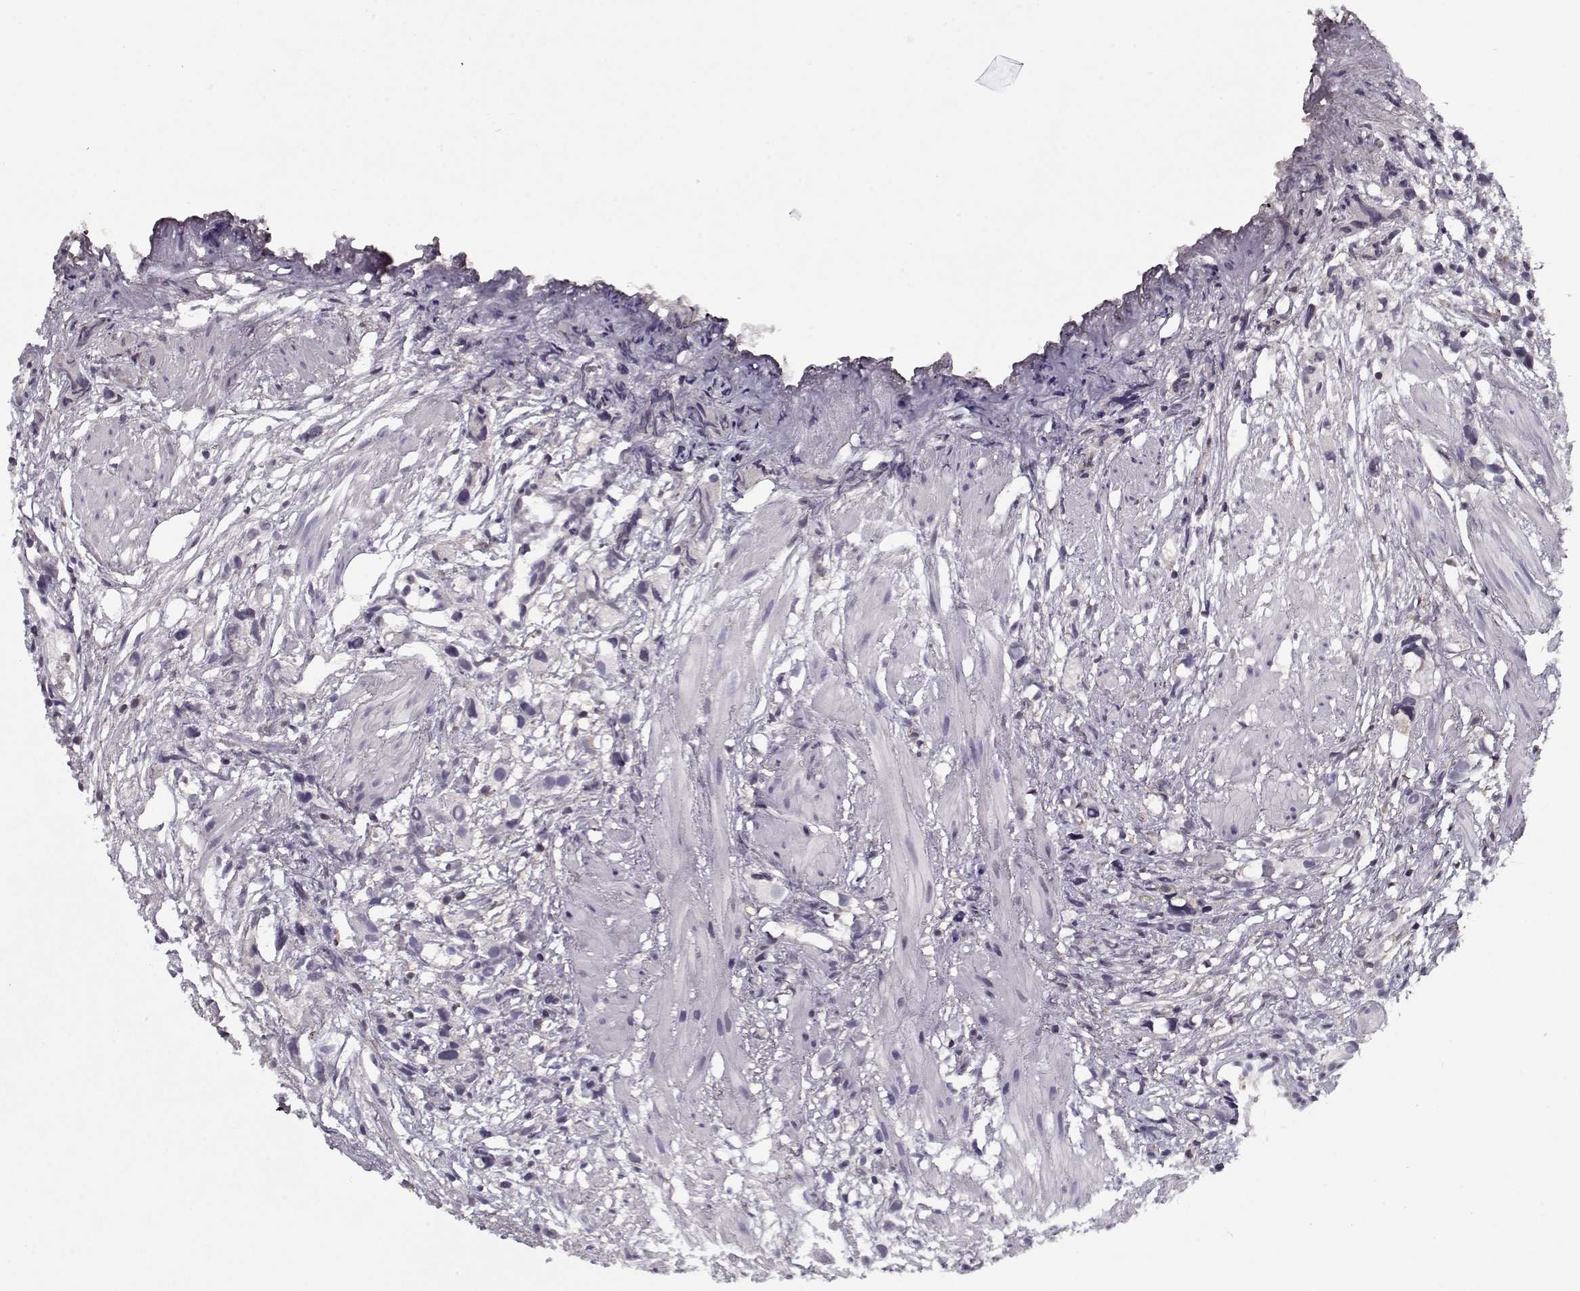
{"staining": {"intensity": "negative", "quantity": "none", "location": "none"}, "tissue": "prostate cancer", "cell_type": "Tumor cells", "image_type": "cancer", "snomed": [{"axis": "morphology", "description": "Adenocarcinoma, High grade"}, {"axis": "topography", "description": "Prostate"}], "caption": "A high-resolution micrograph shows immunohistochemistry staining of high-grade adenocarcinoma (prostate), which displays no significant staining in tumor cells.", "gene": "TESPA1", "patient": {"sex": "male", "age": 68}}